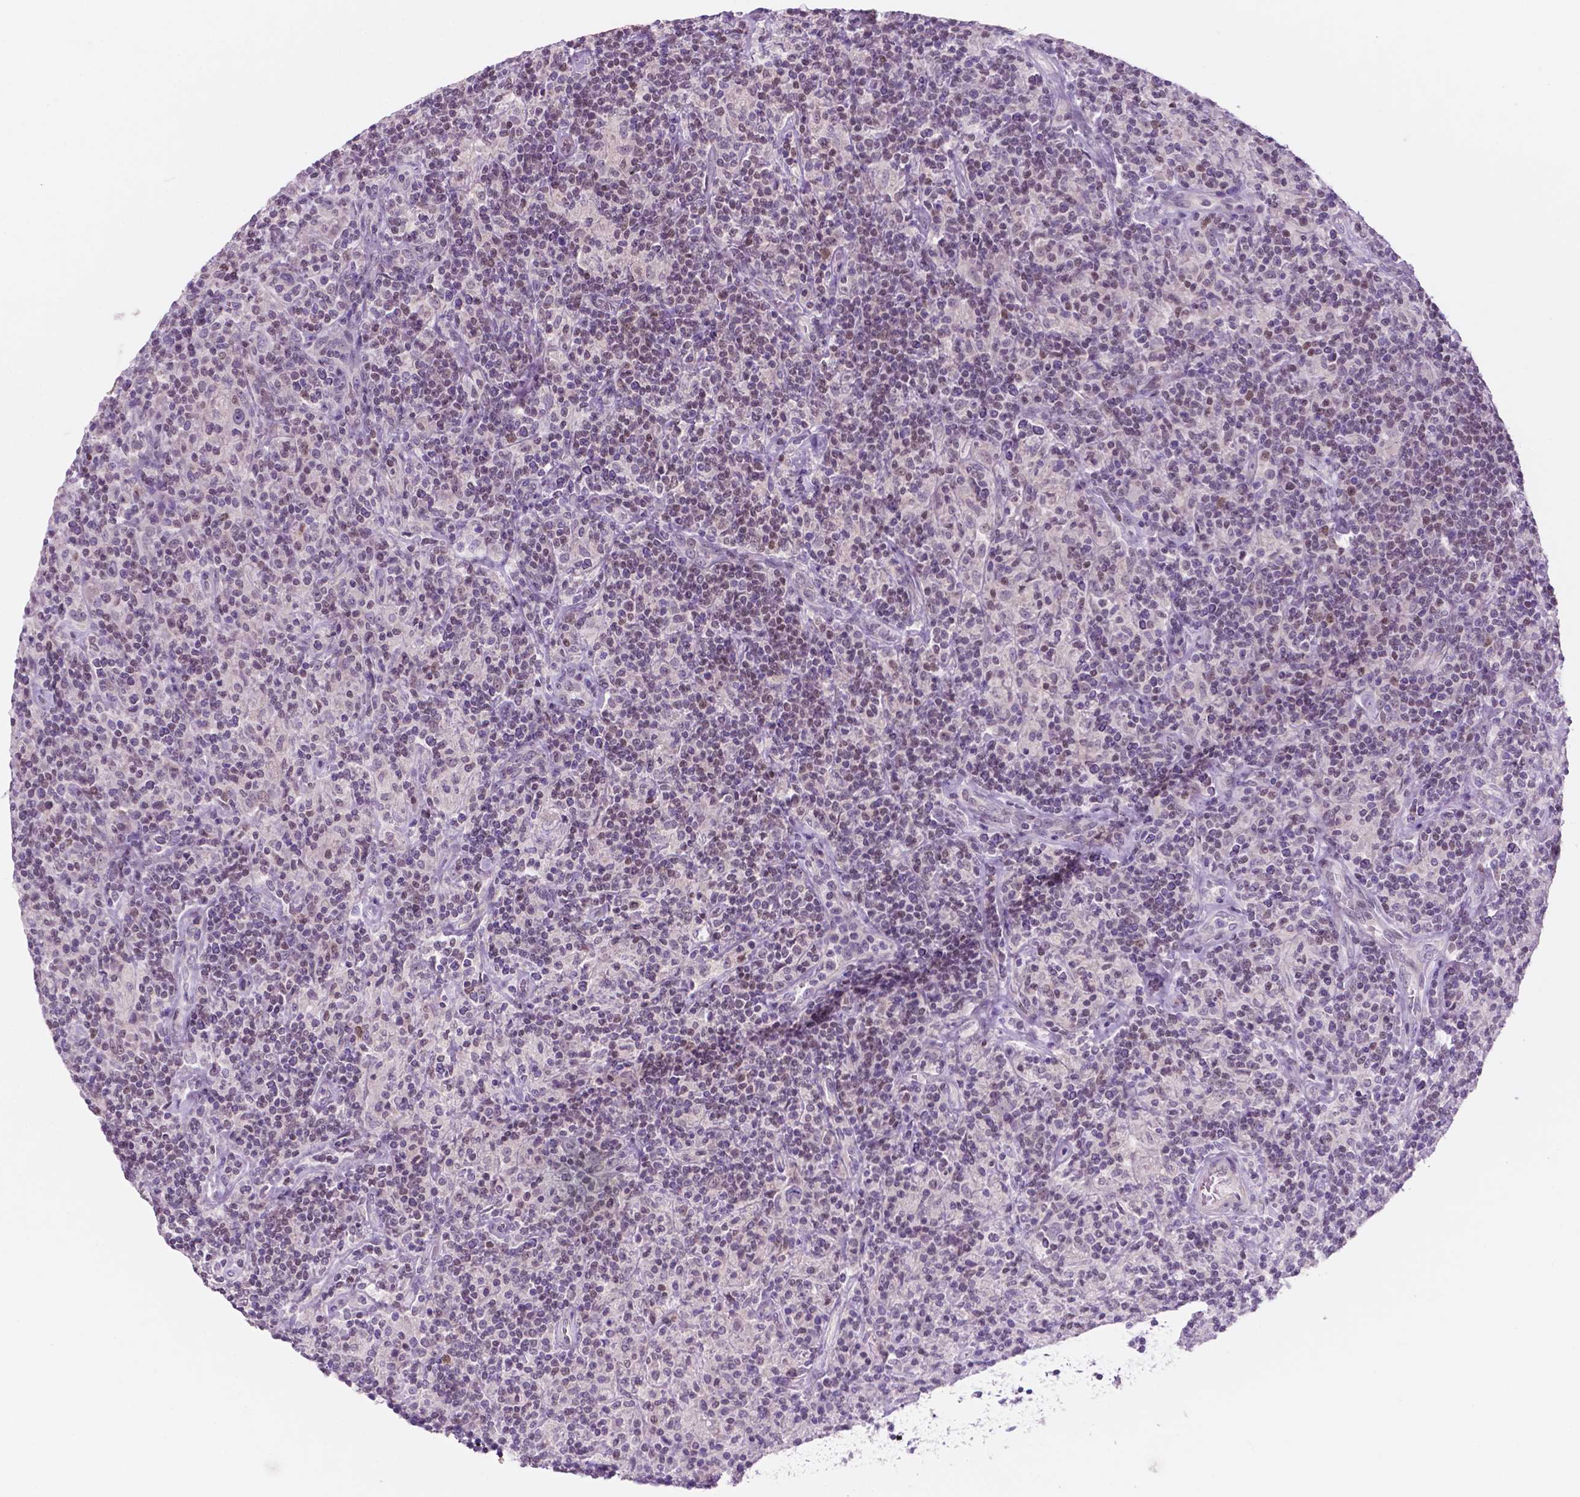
{"staining": {"intensity": "negative", "quantity": "none", "location": "none"}, "tissue": "lymphoma", "cell_type": "Tumor cells", "image_type": "cancer", "snomed": [{"axis": "morphology", "description": "Hodgkin's disease, NOS"}, {"axis": "topography", "description": "Lymph node"}], "caption": "Tumor cells are negative for protein expression in human lymphoma.", "gene": "FAM50B", "patient": {"sex": "male", "age": 70}}